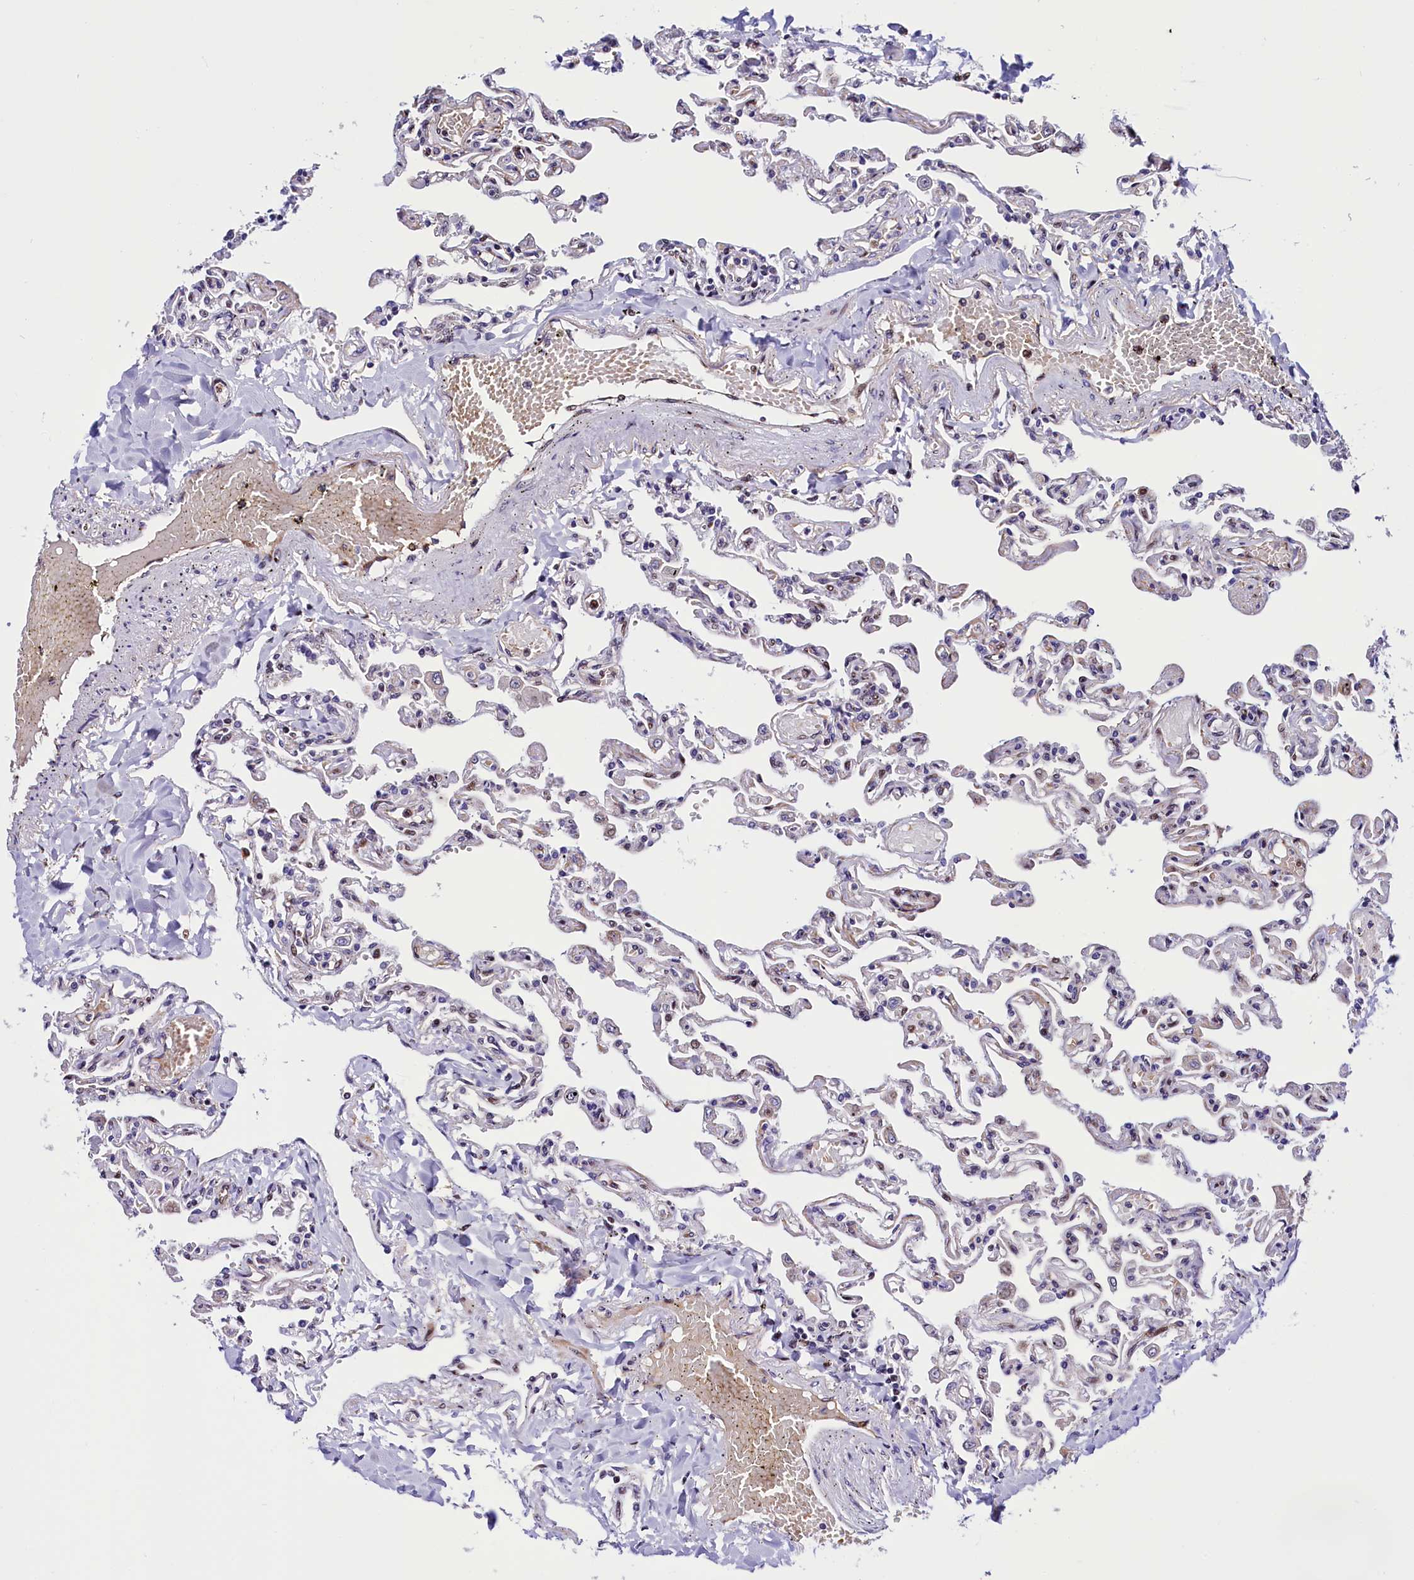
{"staining": {"intensity": "moderate", "quantity": "<25%", "location": "nuclear"}, "tissue": "lung", "cell_type": "Alveolar cells", "image_type": "normal", "snomed": [{"axis": "morphology", "description": "Normal tissue, NOS"}, {"axis": "topography", "description": "Lung"}], "caption": "Brown immunohistochemical staining in benign human lung demonstrates moderate nuclear staining in approximately <25% of alveolar cells.", "gene": "TRMT112", "patient": {"sex": "male", "age": 21}}